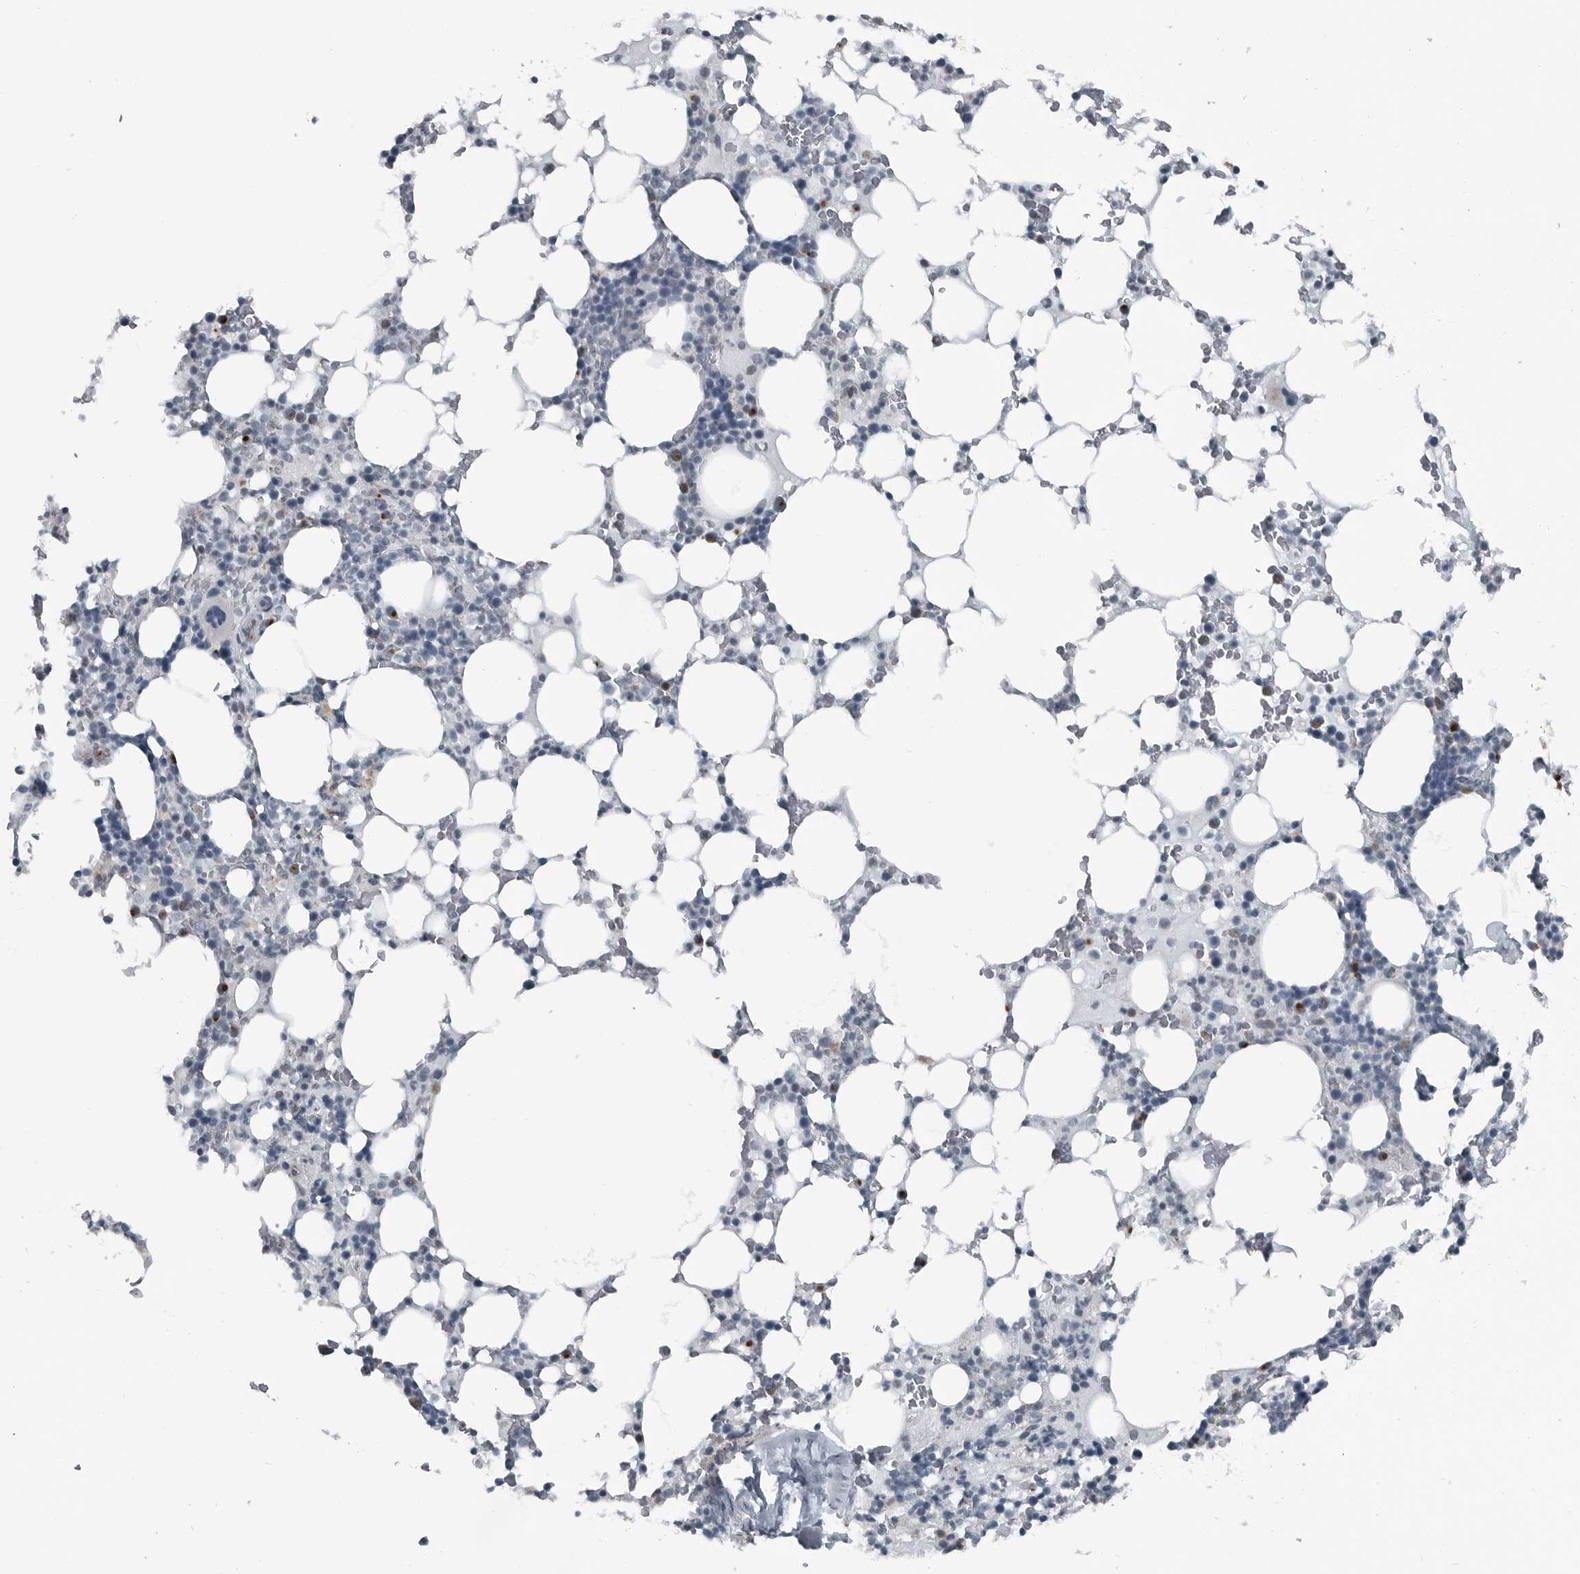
{"staining": {"intensity": "moderate", "quantity": "<25%", "location": "cytoplasmic/membranous"}, "tissue": "bone marrow", "cell_type": "Hematopoietic cells", "image_type": "normal", "snomed": [{"axis": "morphology", "description": "Normal tissue, NOS"}, {"axis": "topography", "description": "Bone marrow"}], "caption": "This image shows IHC staining of unremarkable bone marrow, with low moderate cytoplasmic/membranous expression in about <25% of hematopoietic cells.", "gene": "GAK", "patient": {"sex": "male", "age": 58}}